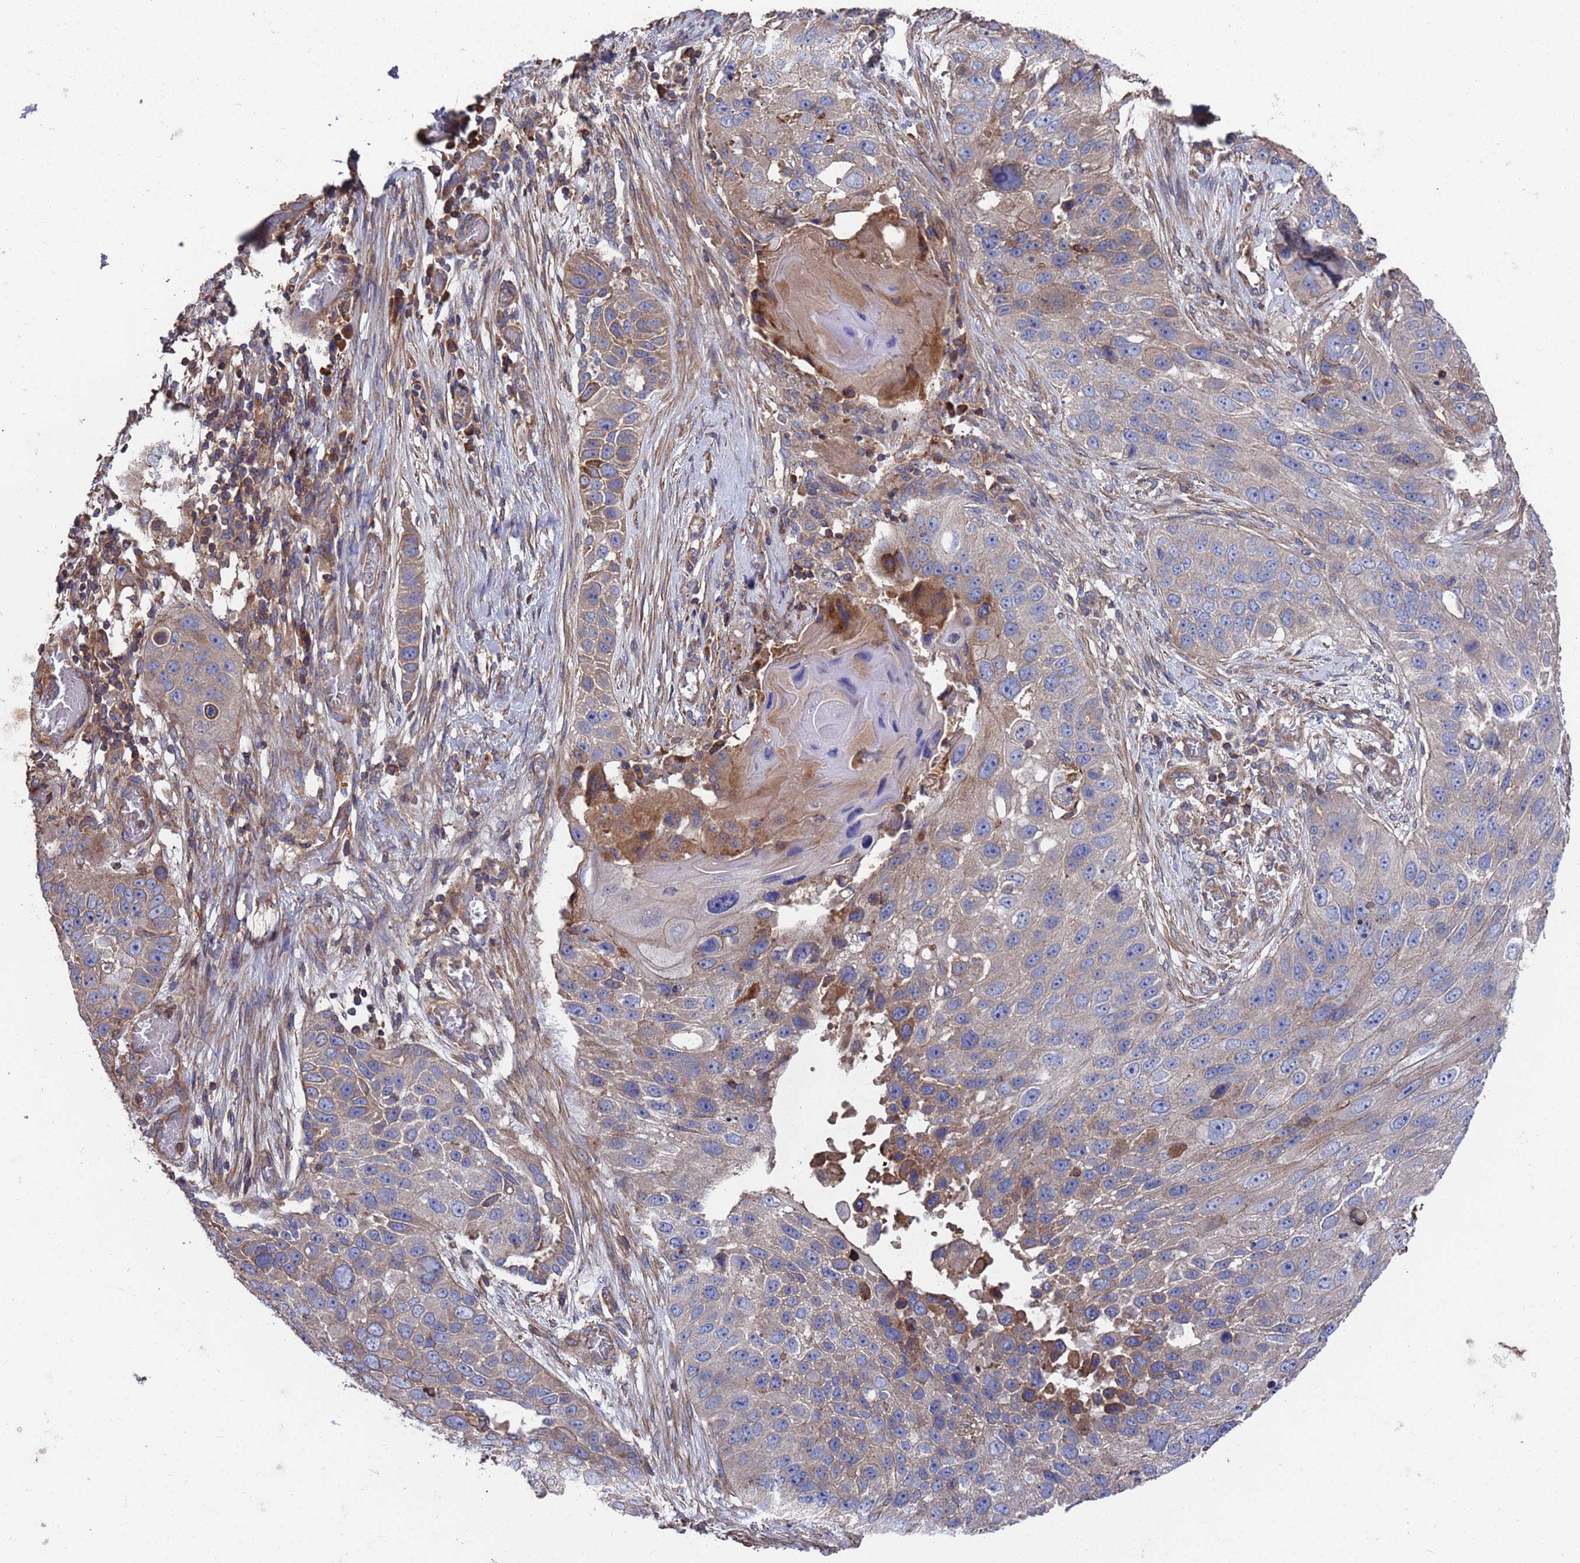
{"staining": {"intensity": "weak", "quantity": "25%-75%", "location": "cytoplasmic/membranous"}, "tissue": "lung cancer", "cell_type": "Tumor cells", "image_type": "cancer", "snomed": [{"axis": "morphology", "description": "Adenocarcinoma, NOS"}, {"axis": "topography", "description": "Lung"}], "caption": "Adenocarcinoma (lung) stained with DAB immunohistochemistry demonstrates low levels of weak cytoplasmic/membranous staining in approximately 25%-75% of tumor cells.", "gene": "PYCR1", "patient": {"sex": "male", "age": 64}}